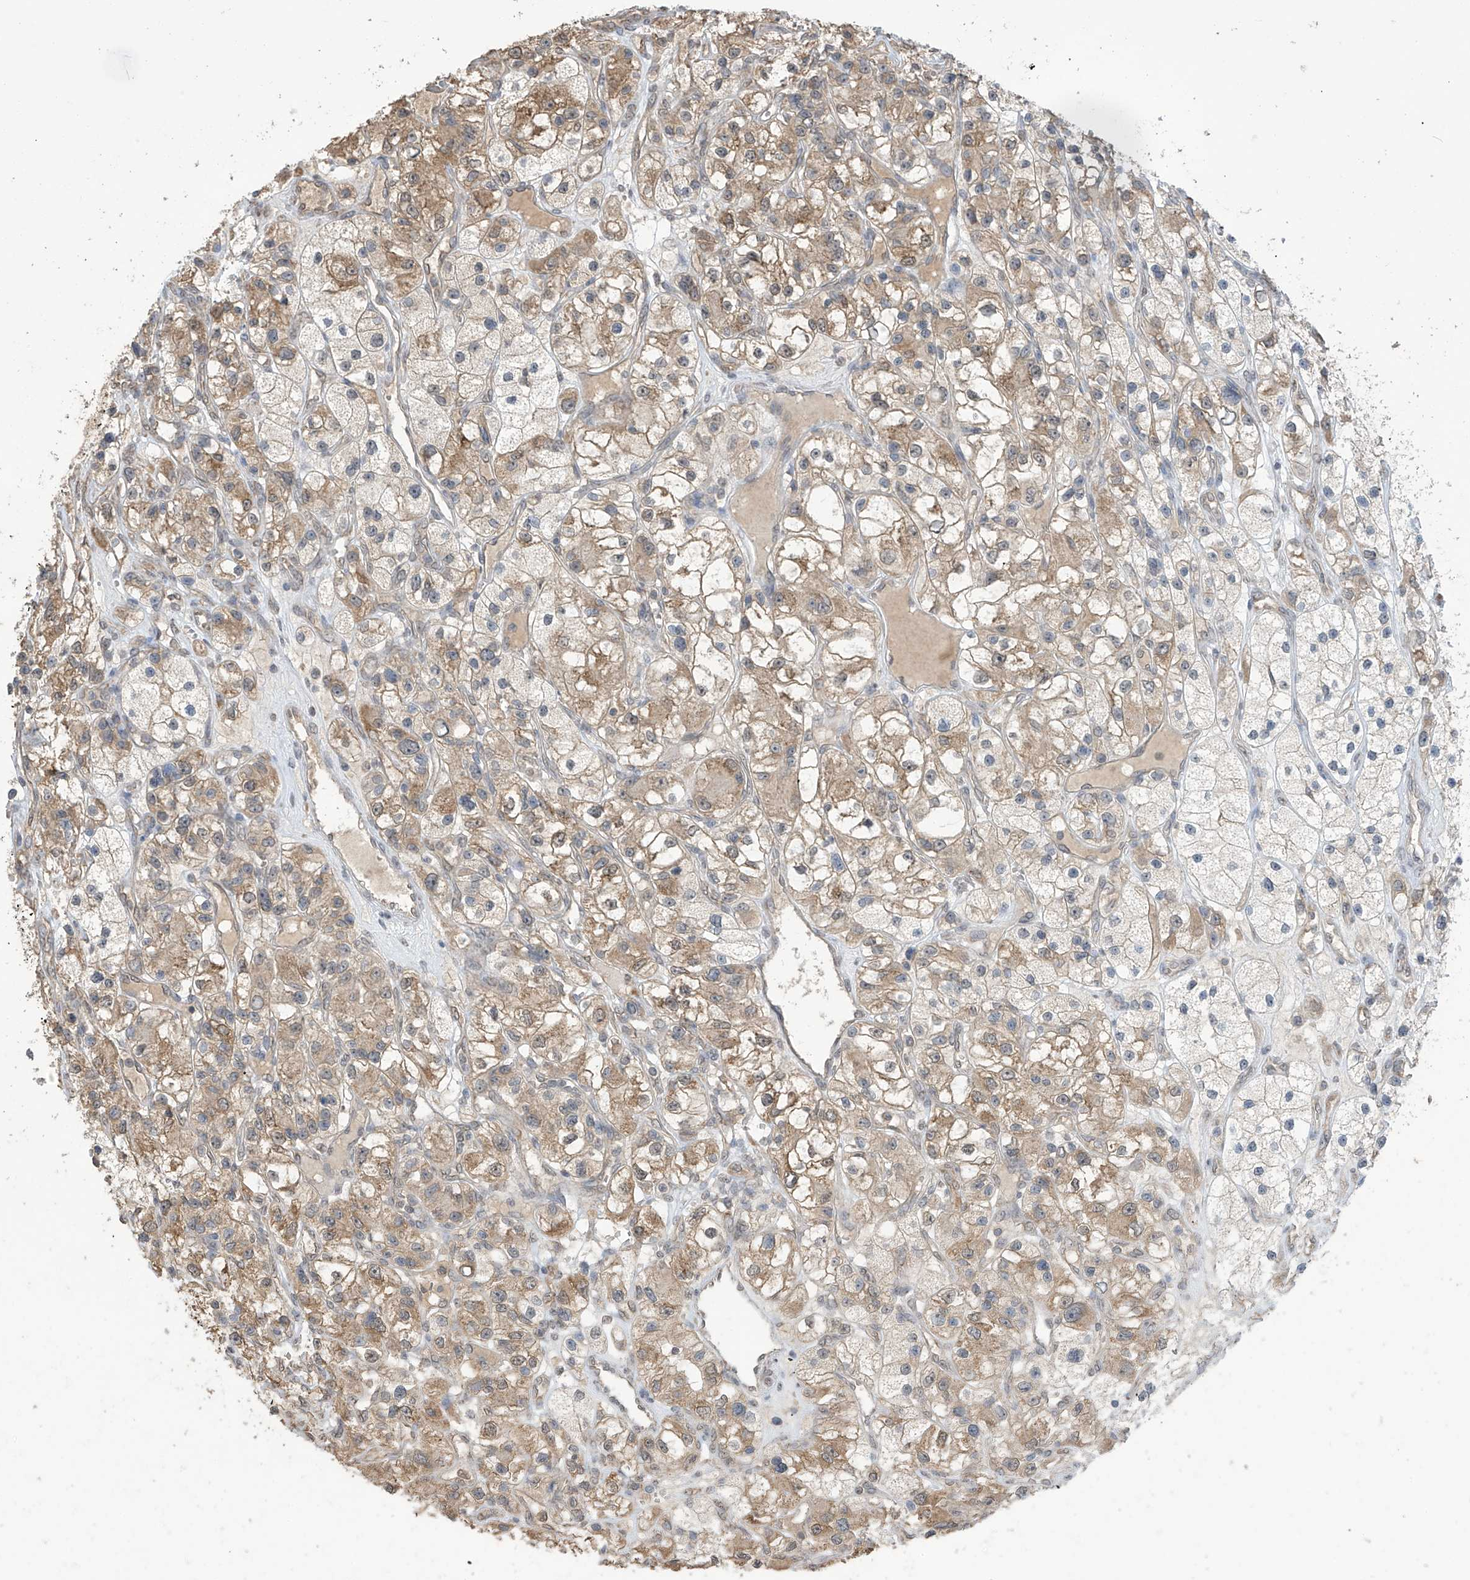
{"staining": {"intensity": "moderate", "quantity": ">75%", "location": "cytoplasmic/membranous"}, "tissue": "renal cancer", "cell_type": "Tumor cells", "image_type": "cancer", "snomed": [{"axis": "morphology", "description": "Adenocarcinoma, NOS"}, {"axis": "topography", "description": "Kidney"}], "caption": "The photomicrograph reveals staining of renal adenocarcinoma, revealing moderate cytoplasmic/membranous protein staining (brown color) within tumor cells.", "gene": "KIAA1522", "patient": {"sex": "female", "age": 57}}